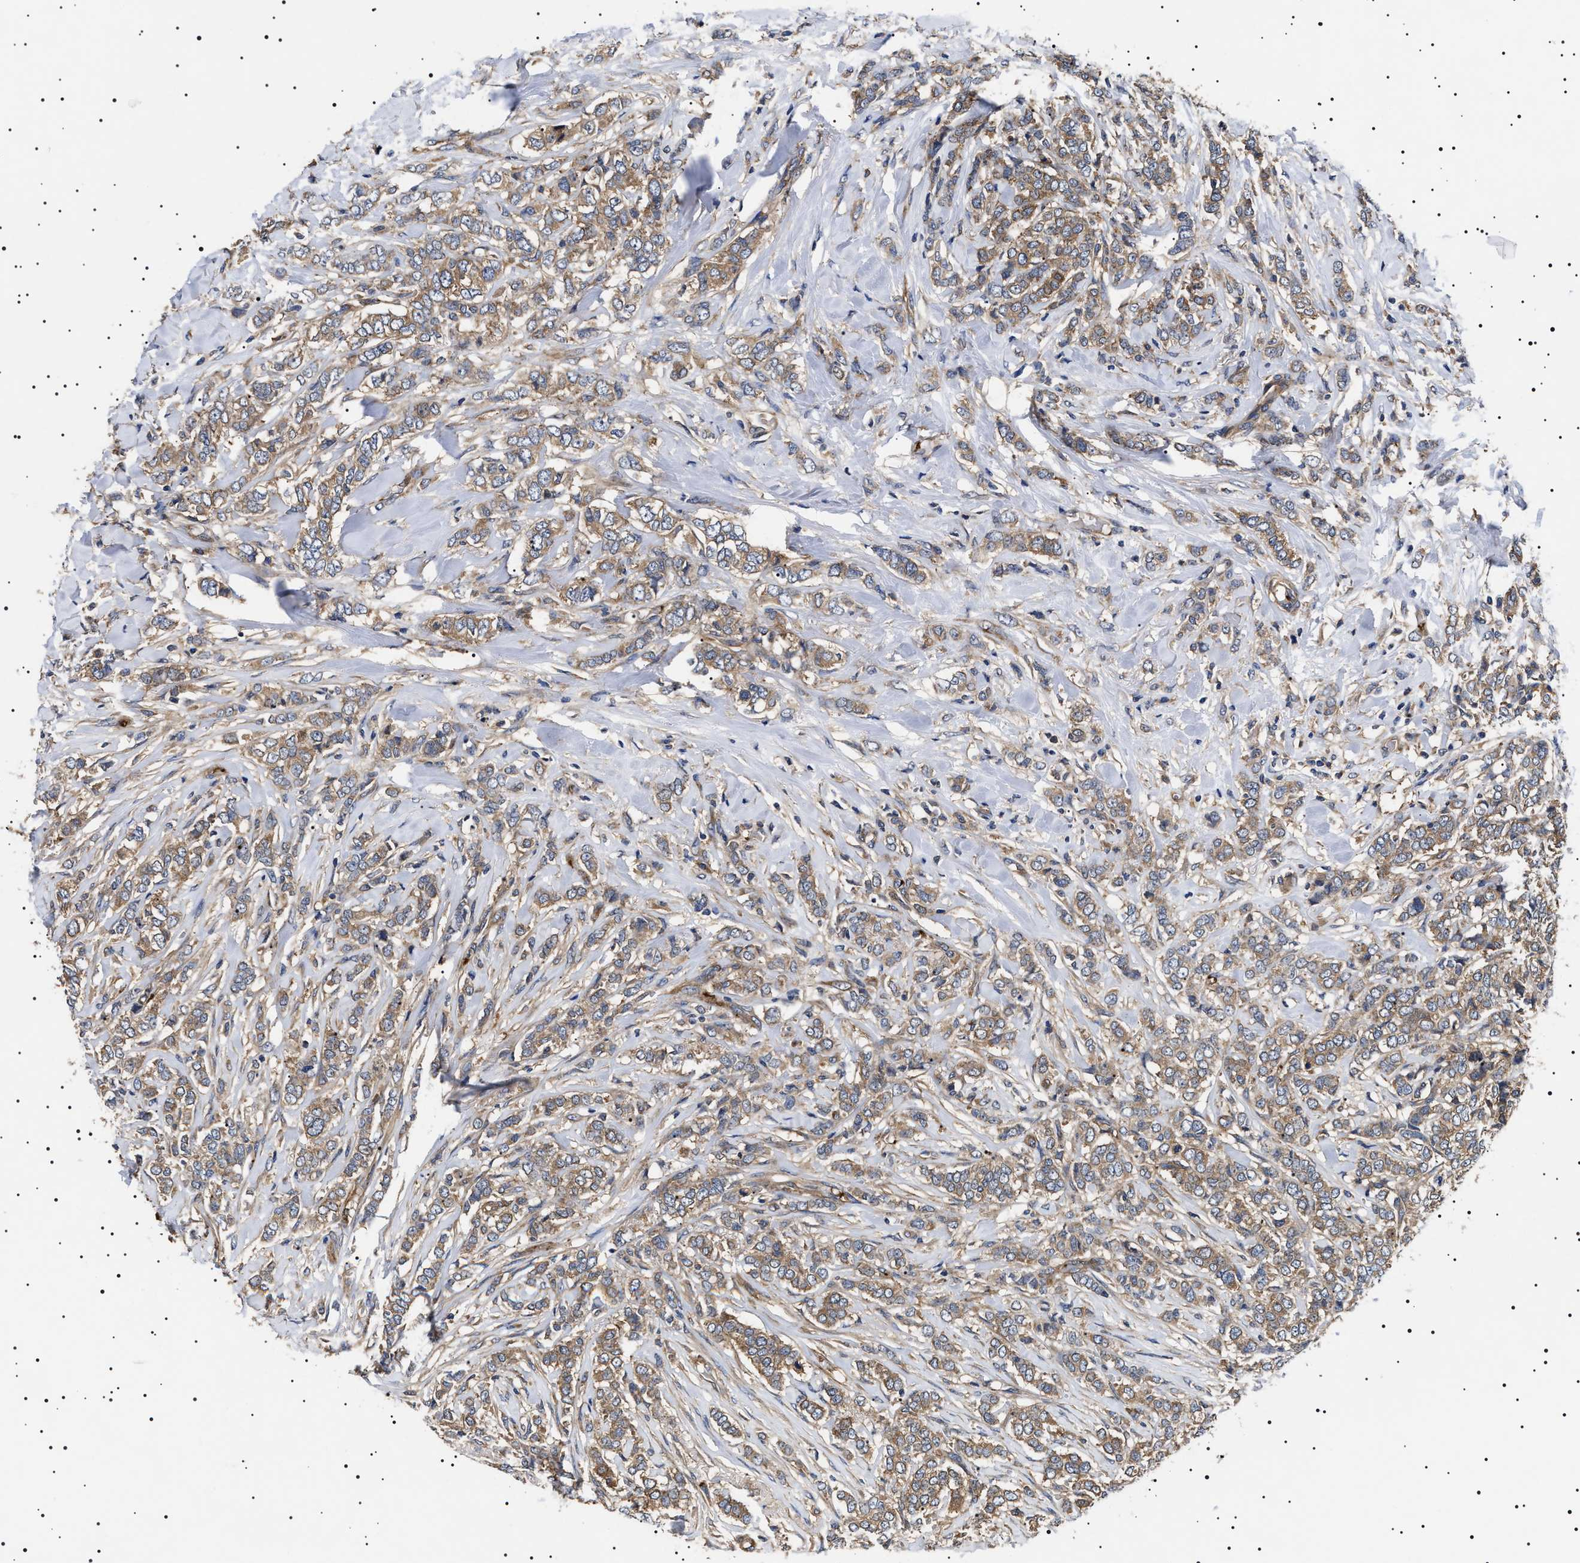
{"staining": {"intensity": "moderate", "quantity": ">75%", "location": "cytoplasmic/membranous"}, "tissue": "breast cancer", "cell_type": "Tumor cells", "image_type": "cancer", "snomed": [{"axis": "morphology", "description": "Lobular carcinoma"}, {"axis": "topography", "description": "Skin"}, {"axis": "topography", "description": "Breast"}], "caption": "Brown immunohistochemical staining in lobular carcinoma (breast) reveals moderate cytoplasmic/membranous staining in about >75% of tumor cells.", "gene": "TPP2", "patient": {"sex": "female", "age": 46}}